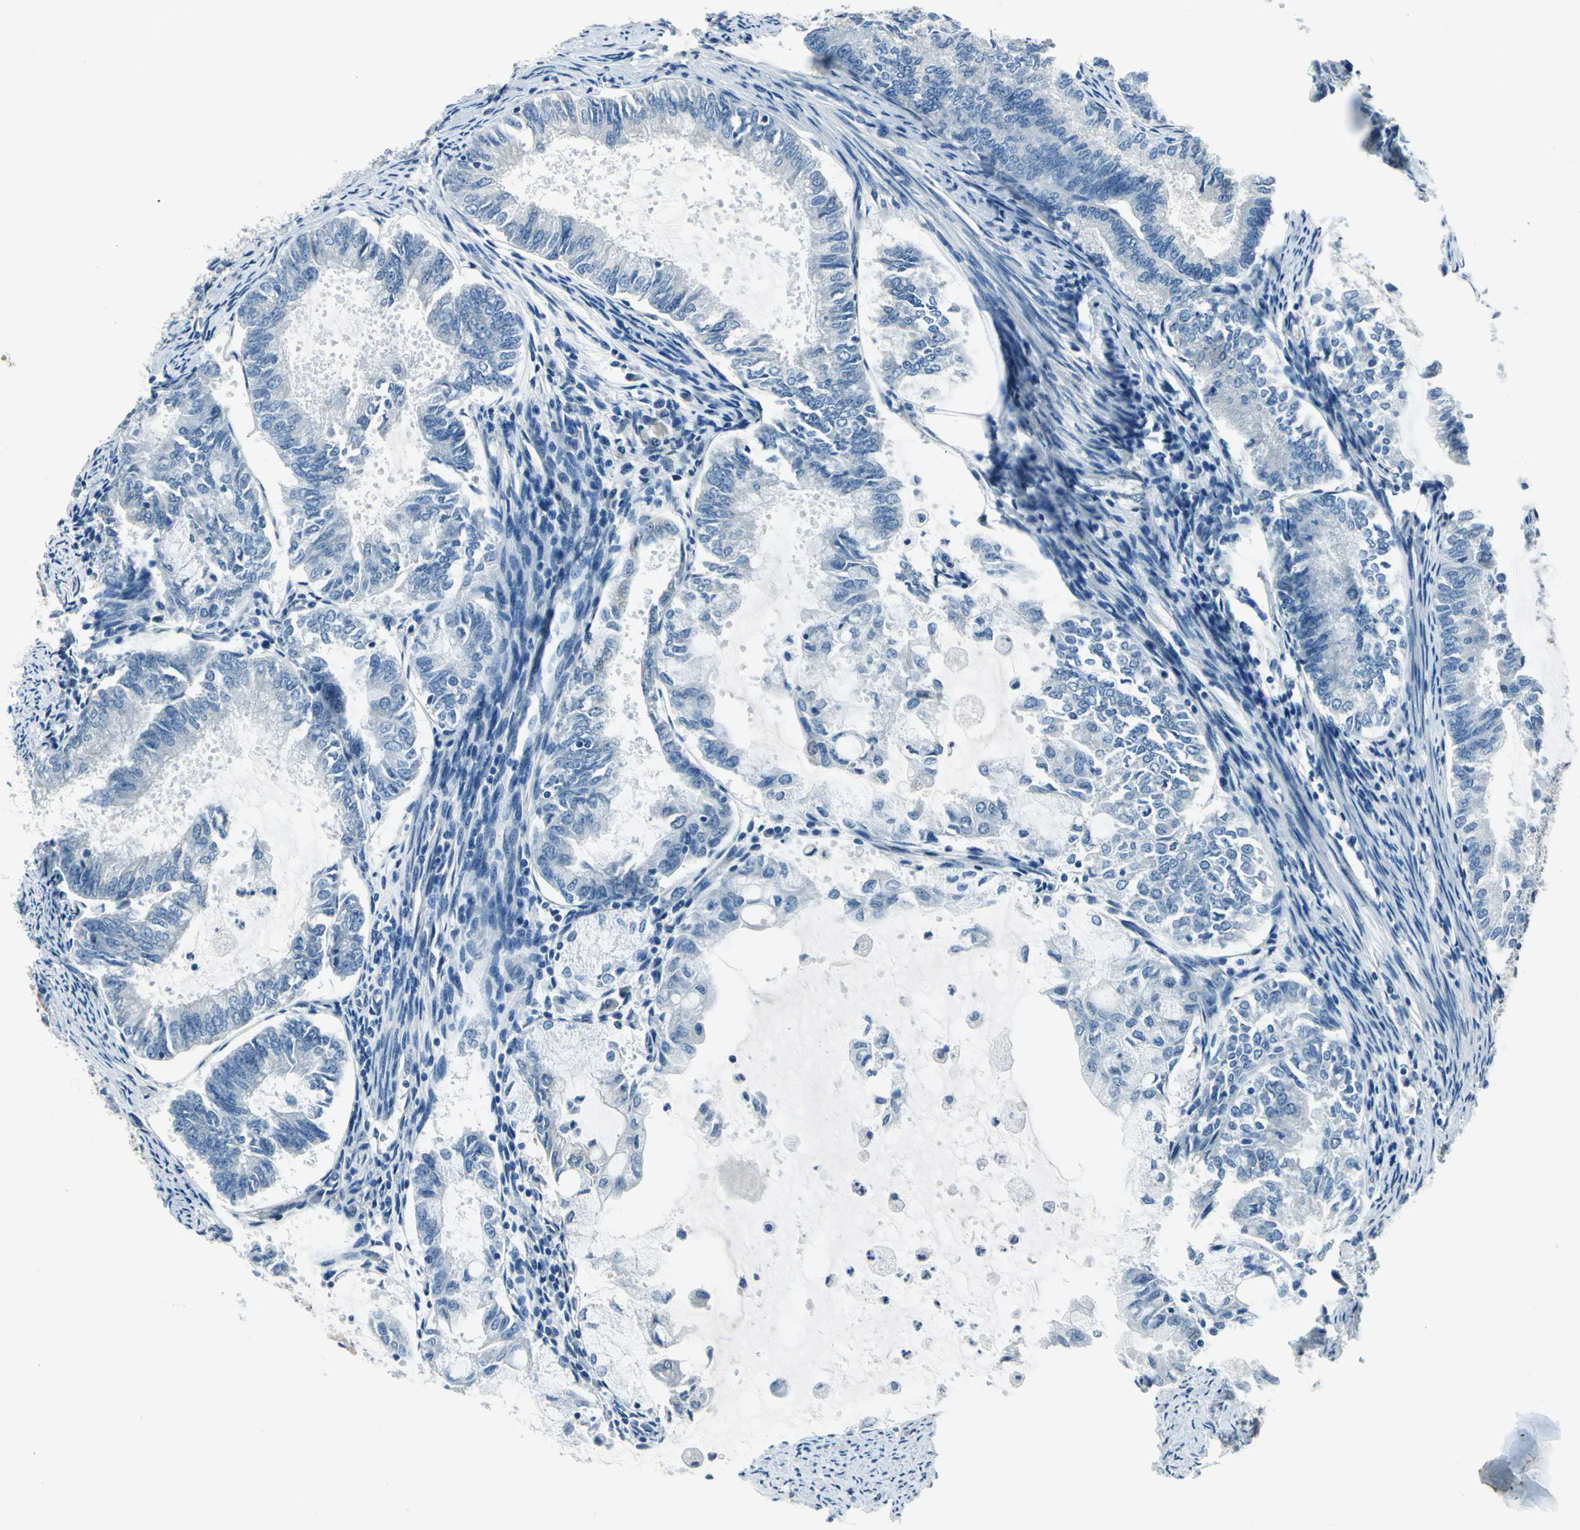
{"staining": {"intensity": "negative", "quantity": "none", "location": "none"}, "tissue": "endometrial cancer", "cell_type": "Tumor cells", "image_type": "cancer", "snomed": [{"axis": "morphology", "description": "Adenocarcinoma, NOS"}, {"axis": "topography", "description": "Endometrium"}], "caption": "IHC photomicrograph of neoplastic tissue: endometrial adenocarcinoma stained with DAB displays no significant protein positivity in tumor cells. (DAB (3,3'-diaminobenzidine) immunohistochemistry (IHC), high magnification).", "gene": "CDC42EP1", "patient": {"sex": "female", "age": 86}}